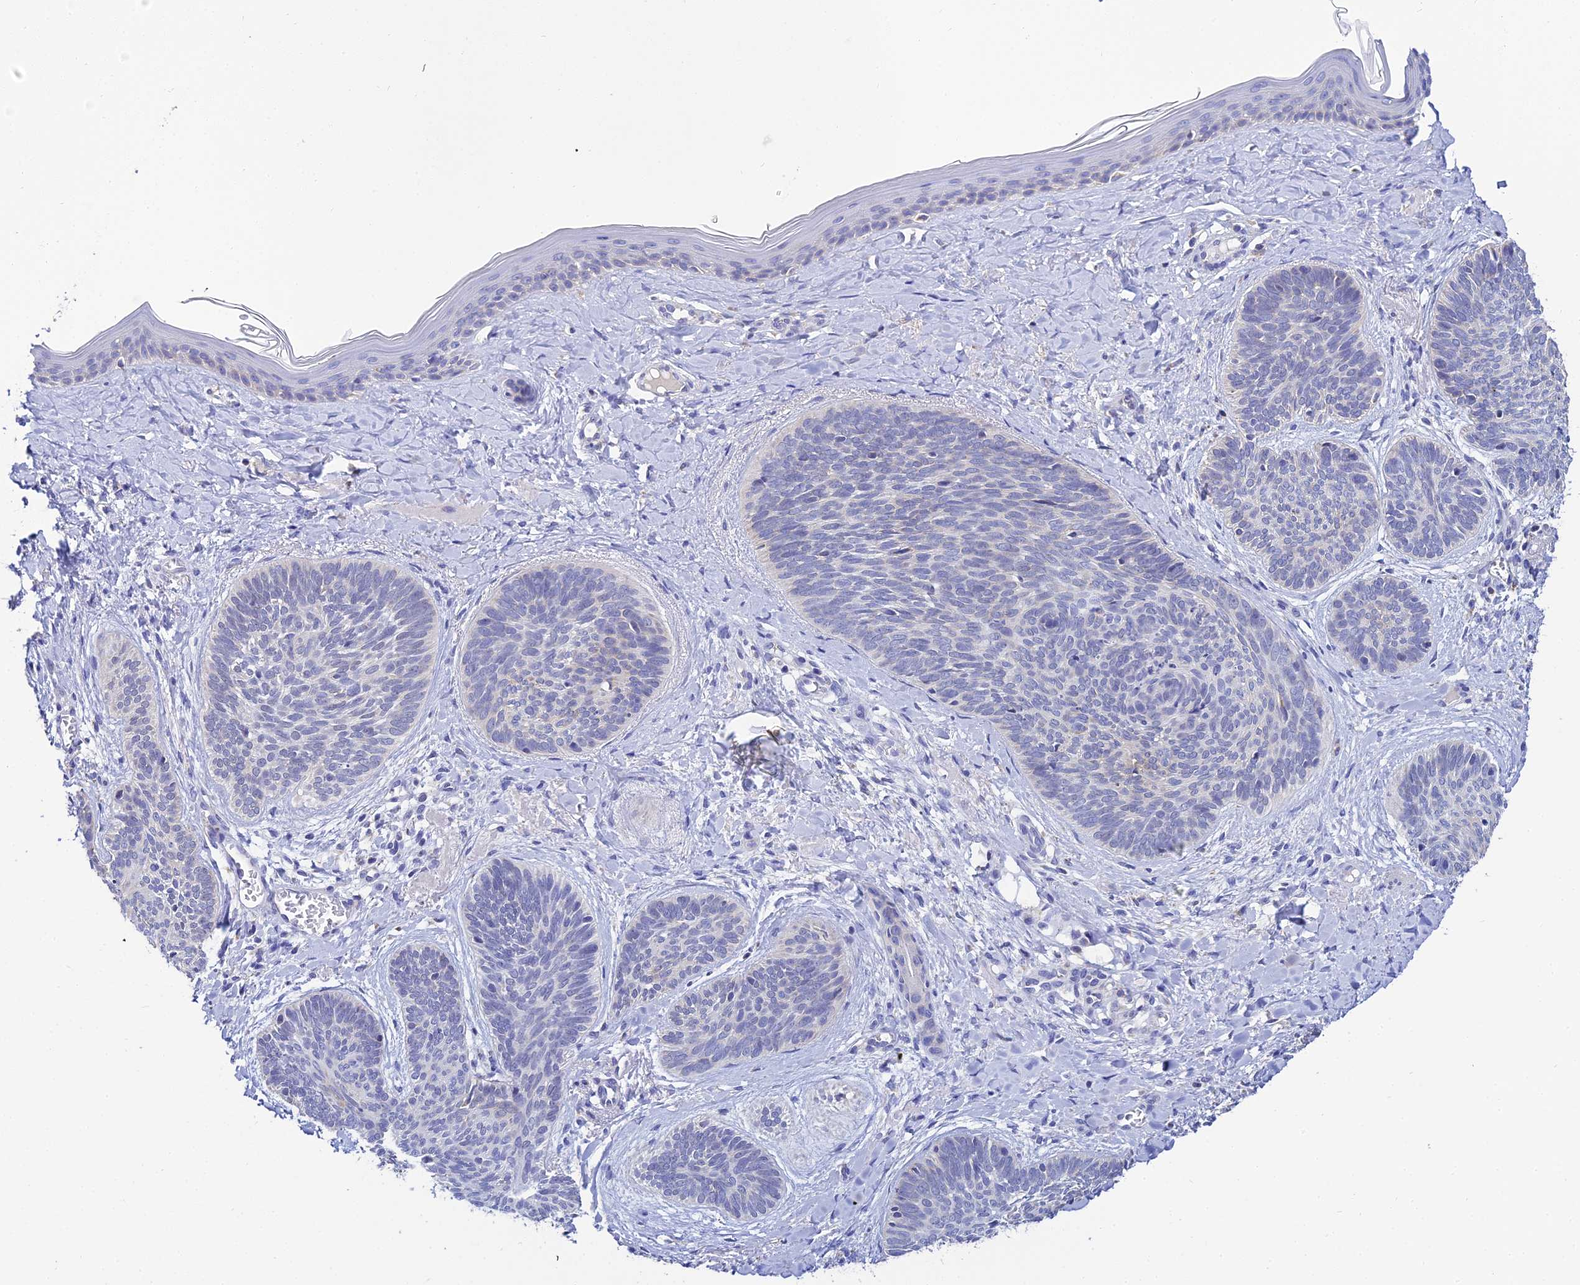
{"staining": {"intensity": "negative", "quantity": "none", "location": "none"}, "tissue": "skin cancer", "cell_type": "Tumor cells", "image_type": "cancer", "snomed": [{"axis": "morphology", "description": "Basal cell carcinoma"}, {"axis": "topography", "description": "Skin"}], "caption": "The image reveals no significant positivity in tumor cells of basal cell carcinoma (skin).", "gene": "ZXDA", "patient": {"sex": "female", "age": 81}}